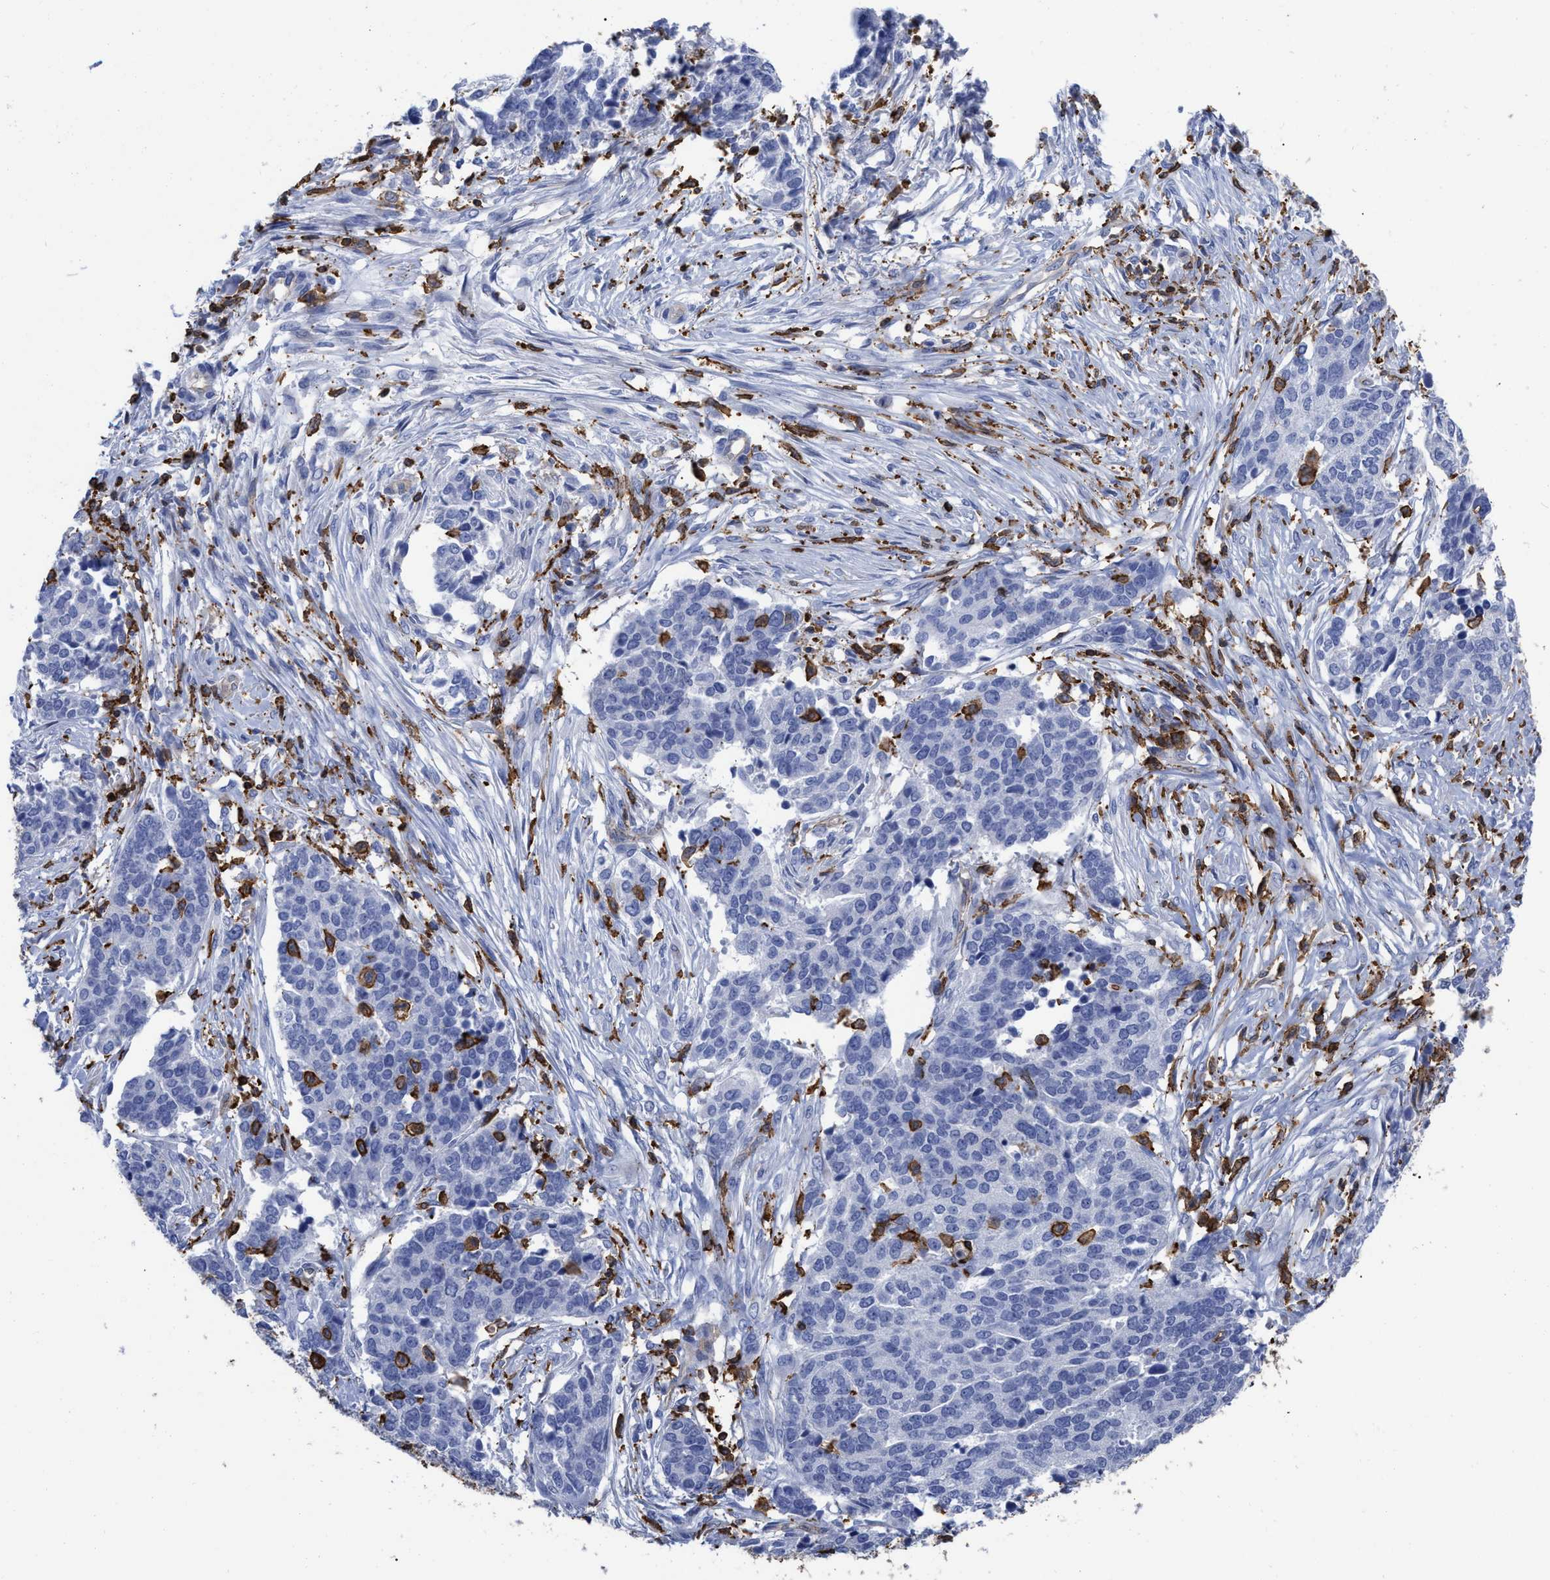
{"staining": {"intensity": "negative", "quantity": "none", "location": "none"}, "tissue": "ovarian cancer", "cell_type": "Tumor cells", "image_type": "cancer", "snomed": [{"axis": "morphology", "description": "Cystadenocarcinoma, serous, NOS"}, {"axis": "topography", "description": "Ovary"}], "caption": "This photomicrograph is of serous cystadenocarcinoma (ovarian) stained with immunohistochemistry (IHC) to label a protein in brown with the nuclei are counter-stained blue. There is no staining in tumor cells.", "gene": "HCLS1", "patient": {"sex": "female", "age": 44}}